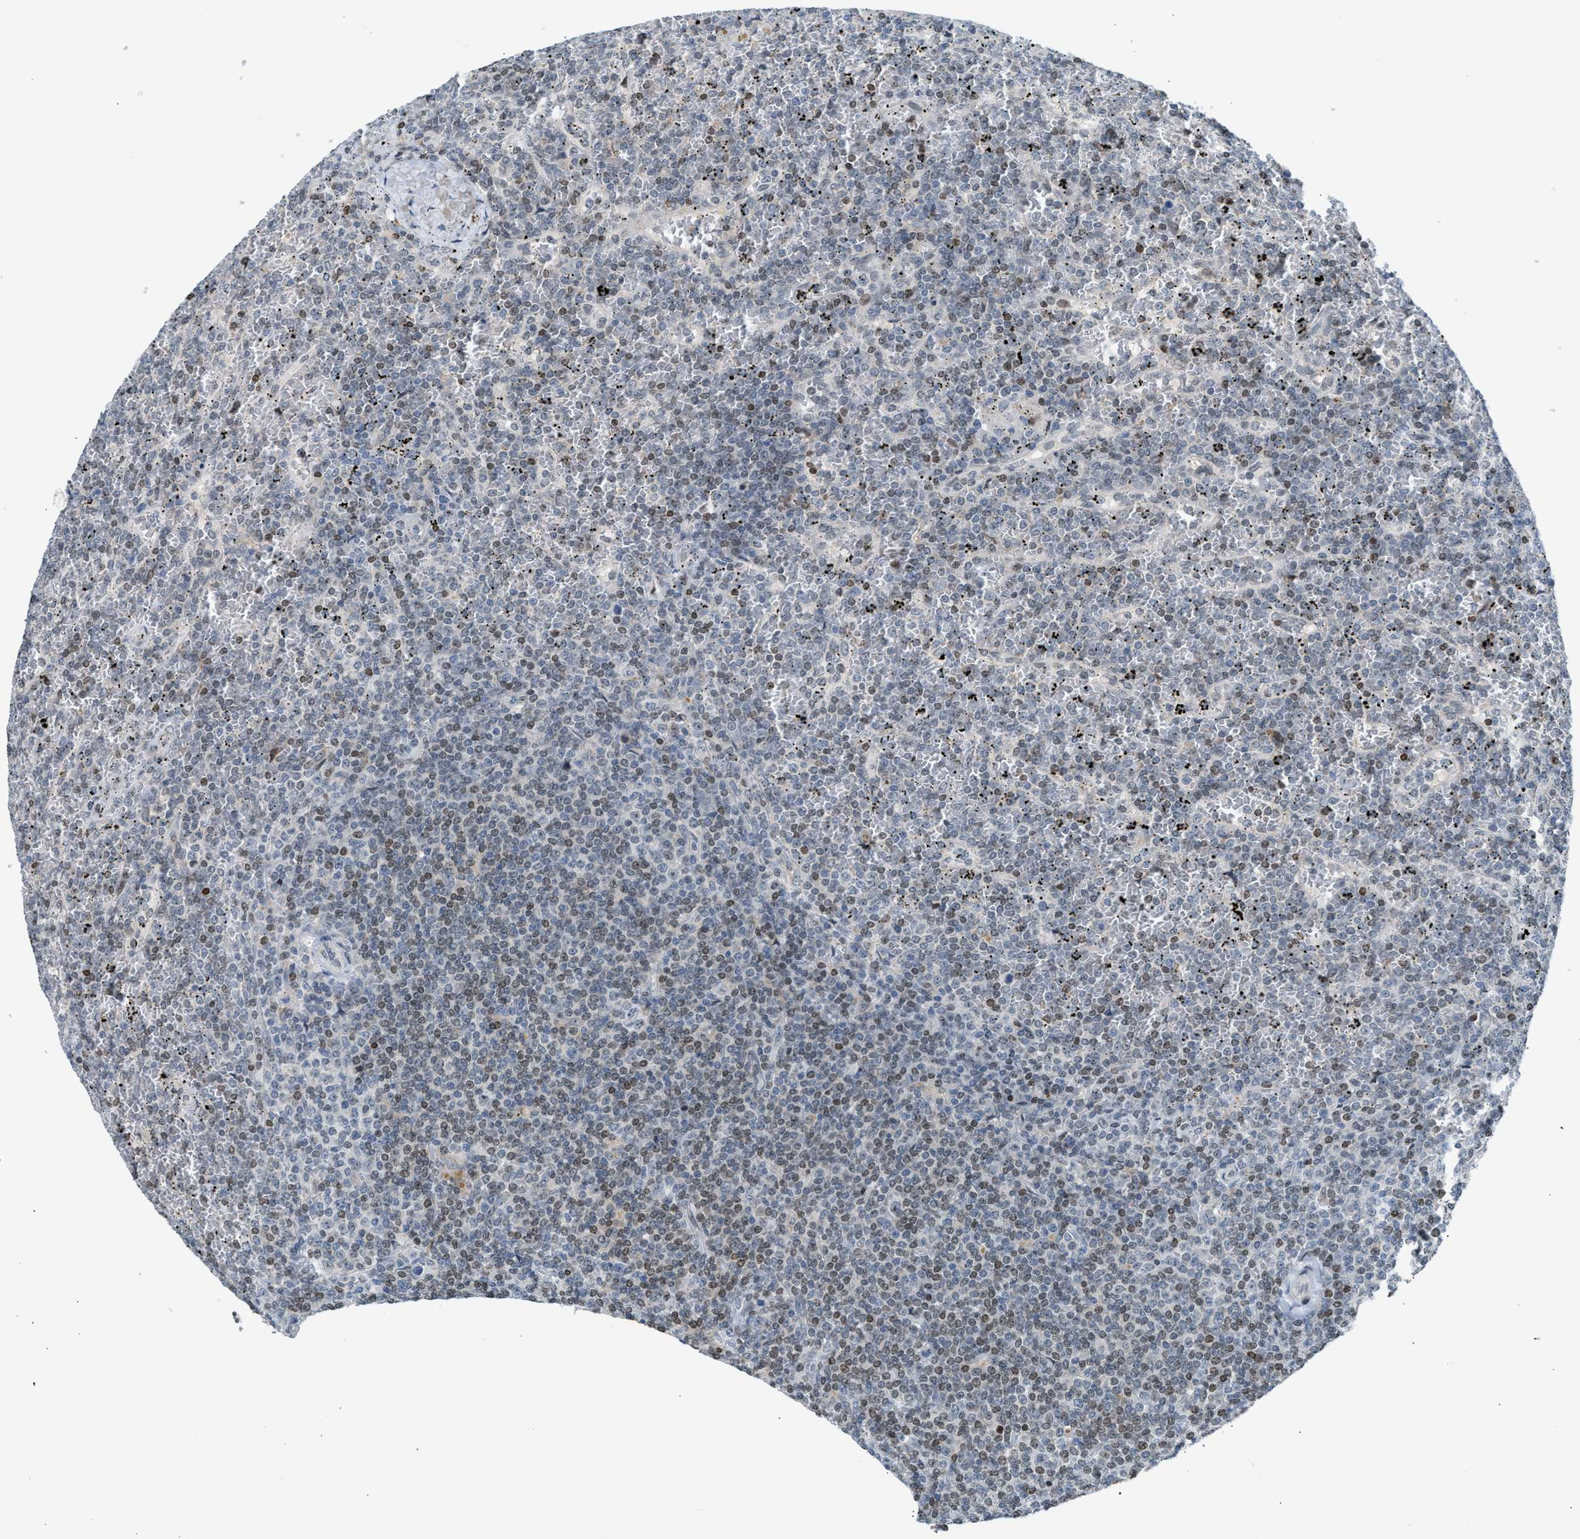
{"staining": {"intensity": "moderate", "quantity": "25%-75%", "location": "nuclear"}, "tissue": "lymphoma", "cell_type": "Tumor cells", "image_type": "cancer", "snomed": [{"axis": "morphology", "description": "Malignant lymphoma, non-Hodgkin's type, Low grade"}, {"axis": "topography", "description": "Spleen"}], "caption": "Immunohistochemical staining of human malignant lymphoma, non-Hodgkin's type (low-grade) demonstrates moderate nuclear protein staining in approximately 25%-75% of tumor cells.", "gene": "NPS", "patient": {"sex": "female", "age": 19}}